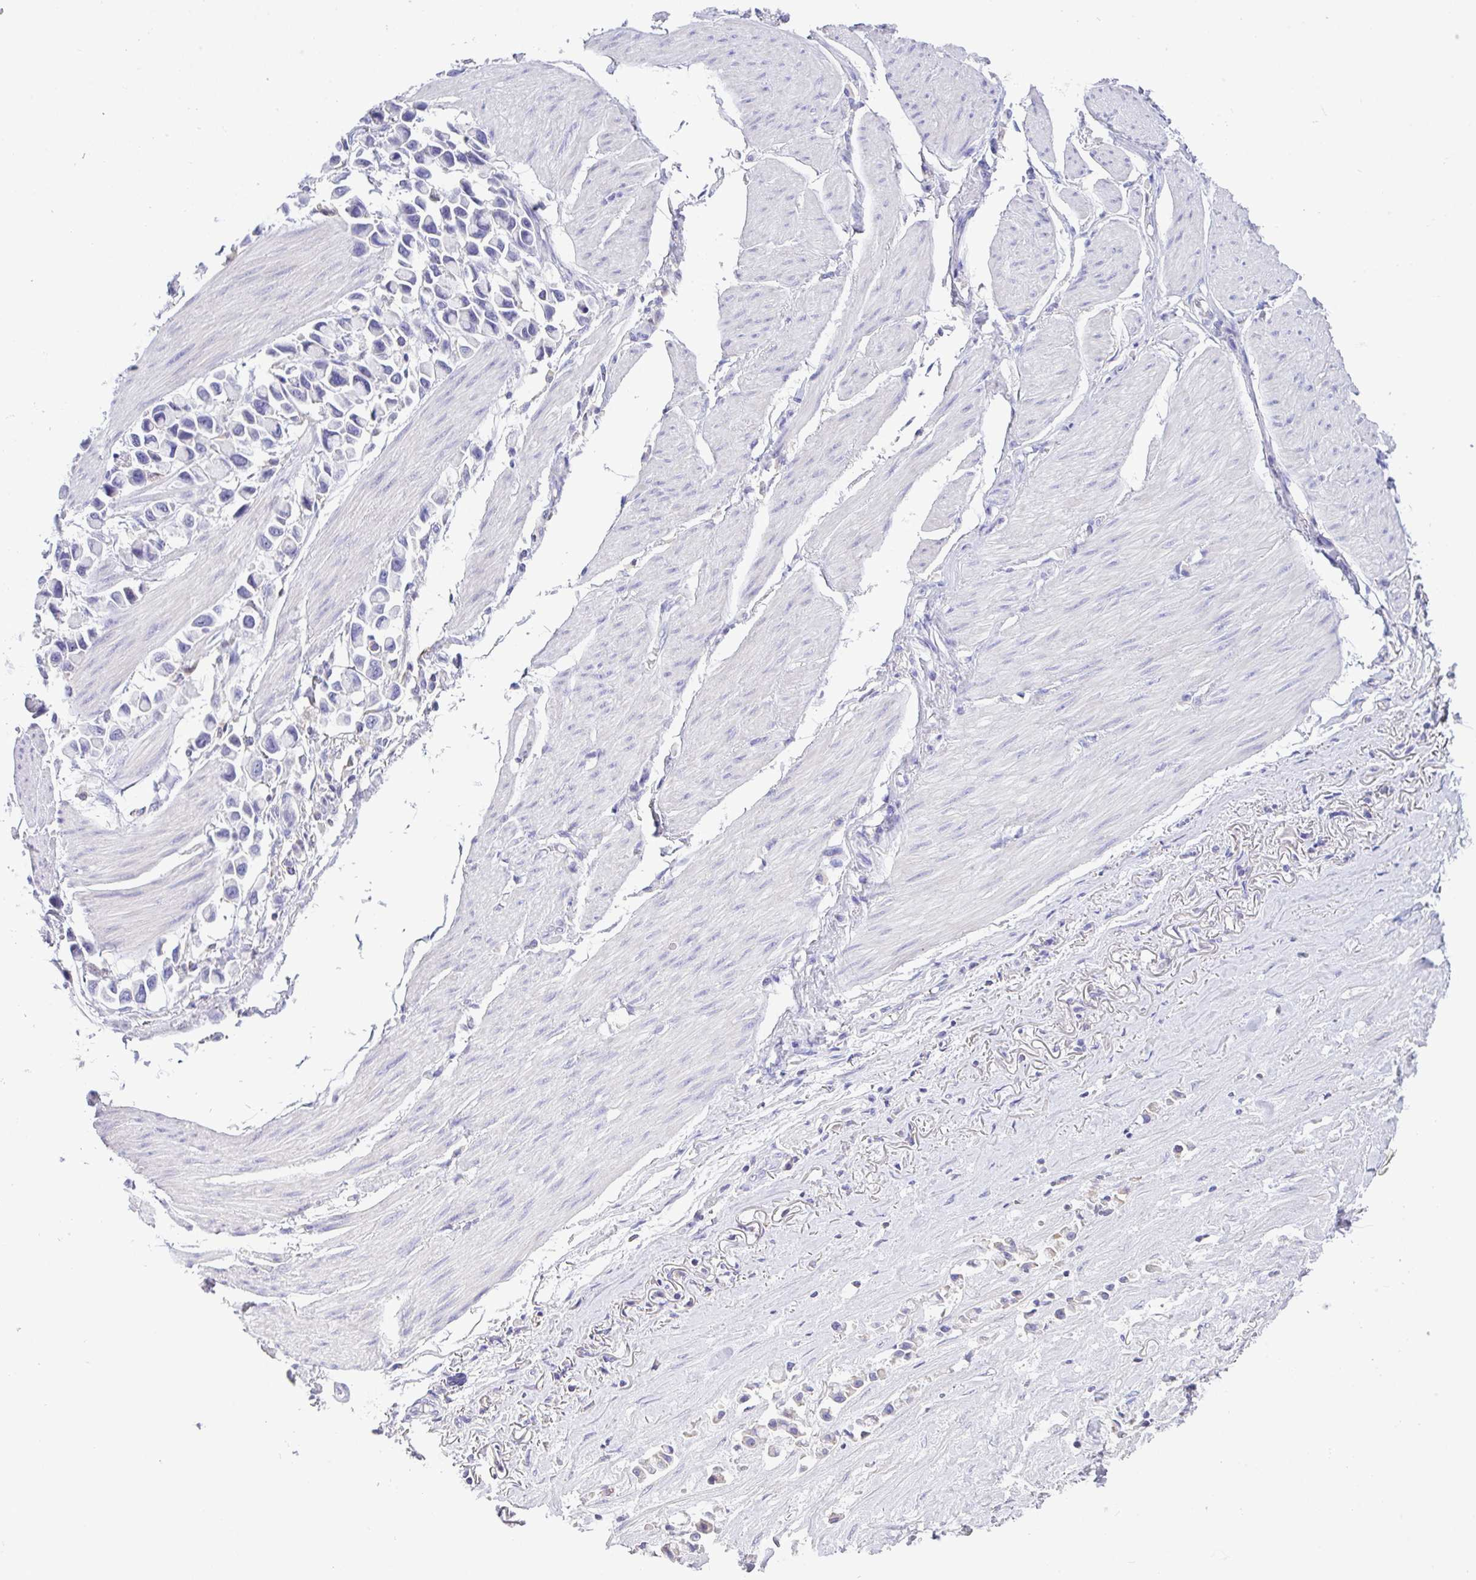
{"staining": {"intensity": "negative", "quantity": "none", "location": "none"}, "tissue": "stomach cancer", "cell_type": "Tumor cells", "image_type": "cancer", "snomed": [{"axis": "morphology", "description": "Adenocarcinoma, NOS"}, {"axis": "topography", "description": "Stomach"}], "caption": "Immunohistochemistry (IHC) image of neoplastic tissue: stomach cancer (adenocarcinoma) stained with DAB (3,3'-diaminobenzidine) displays no significant protein positivity in tumor cells.", "gene": "CA10", "patient": {"sex": "female", "age": 81}}